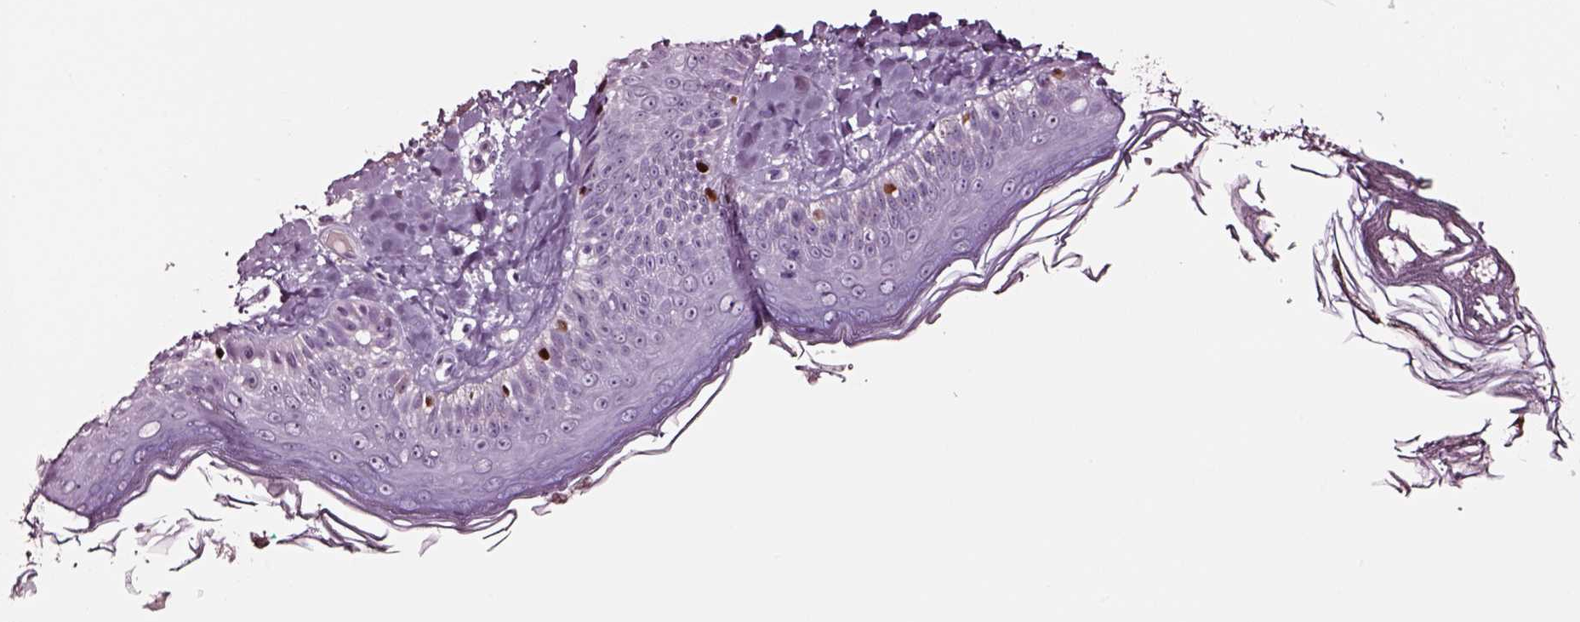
{"staining": {"intensity": "negative", "quantity": "none", "location": "none"}, "tissue": "skin", "cell_type": "Fibroblasts", "image_type": "normal", "snomed": [{"axis": "morphology", "description": "Normal tissue, NOS"}, {"axis": "topography", "description": "Skin"}], "caption": "Fibroblasts show no significant staining in normal skin. (Stains: DAB (3,3'-diaminobenzidine) immunohistochemistry with hematoxylin counter stain, Microscopy: brightfield microscopy at high magnification).", "gene": "SOX10", "patient": {"sex": "male", "age": 73}}